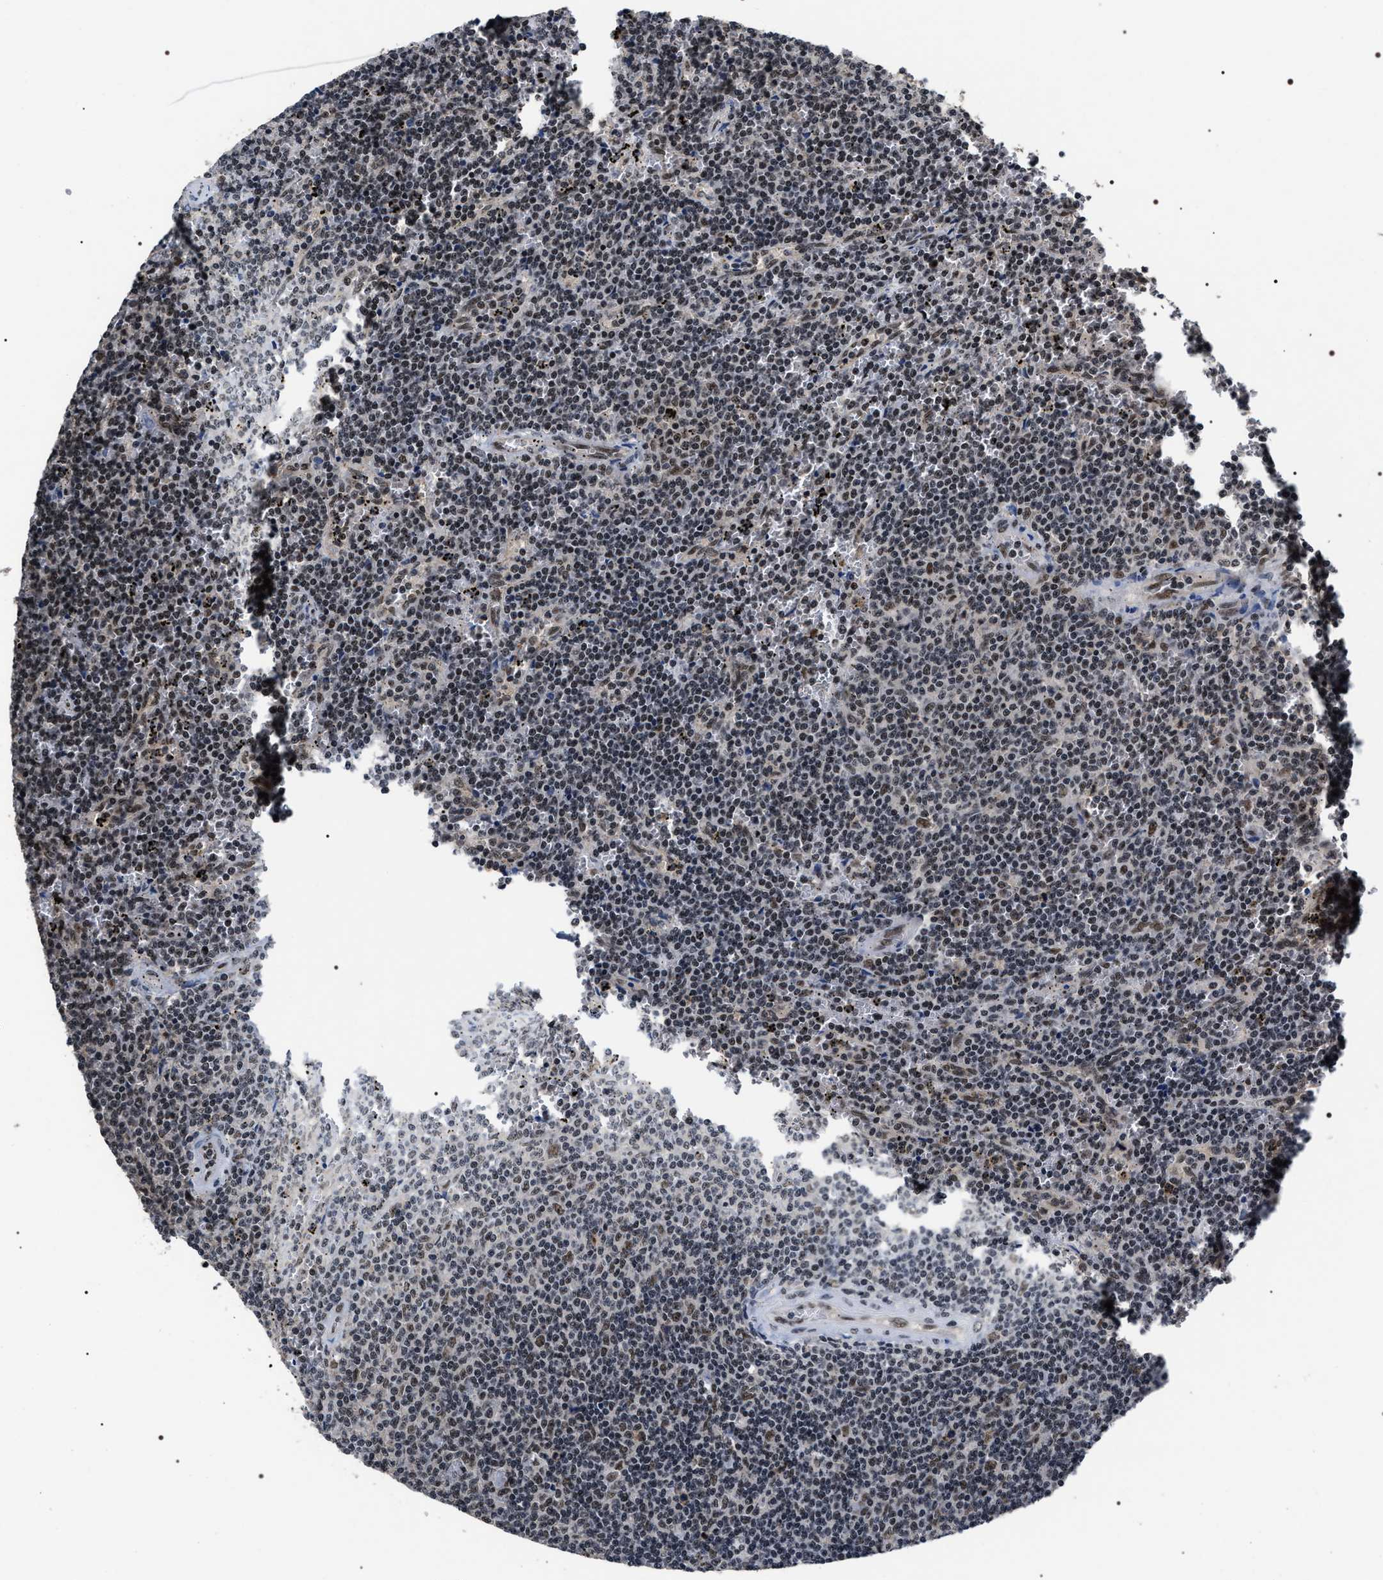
{"staining": {"intensity": "weak", "quantity": ">75%", "location": "nuclear"}, "tissue": "lymphoma", "cell_type": "Tumor cells", "image_type": "cancer", "snomed": [{"axis": "morphology", "description": "Malignant lymphoma, non-Hodgkin's type, Low grade"}, {"axis": "topography", "description": "Spleen"}], "caption": "Protein expression analysis of human lymphoma reveals weak nuclear staining in approximately >75% of tumor cells. (DAB (3,3'-diaminobenzidine) = brown stain, brightfield microscopy at high magnification).", "gene": "RRP1B", "patient": {"sex": "female", "age": 50}}